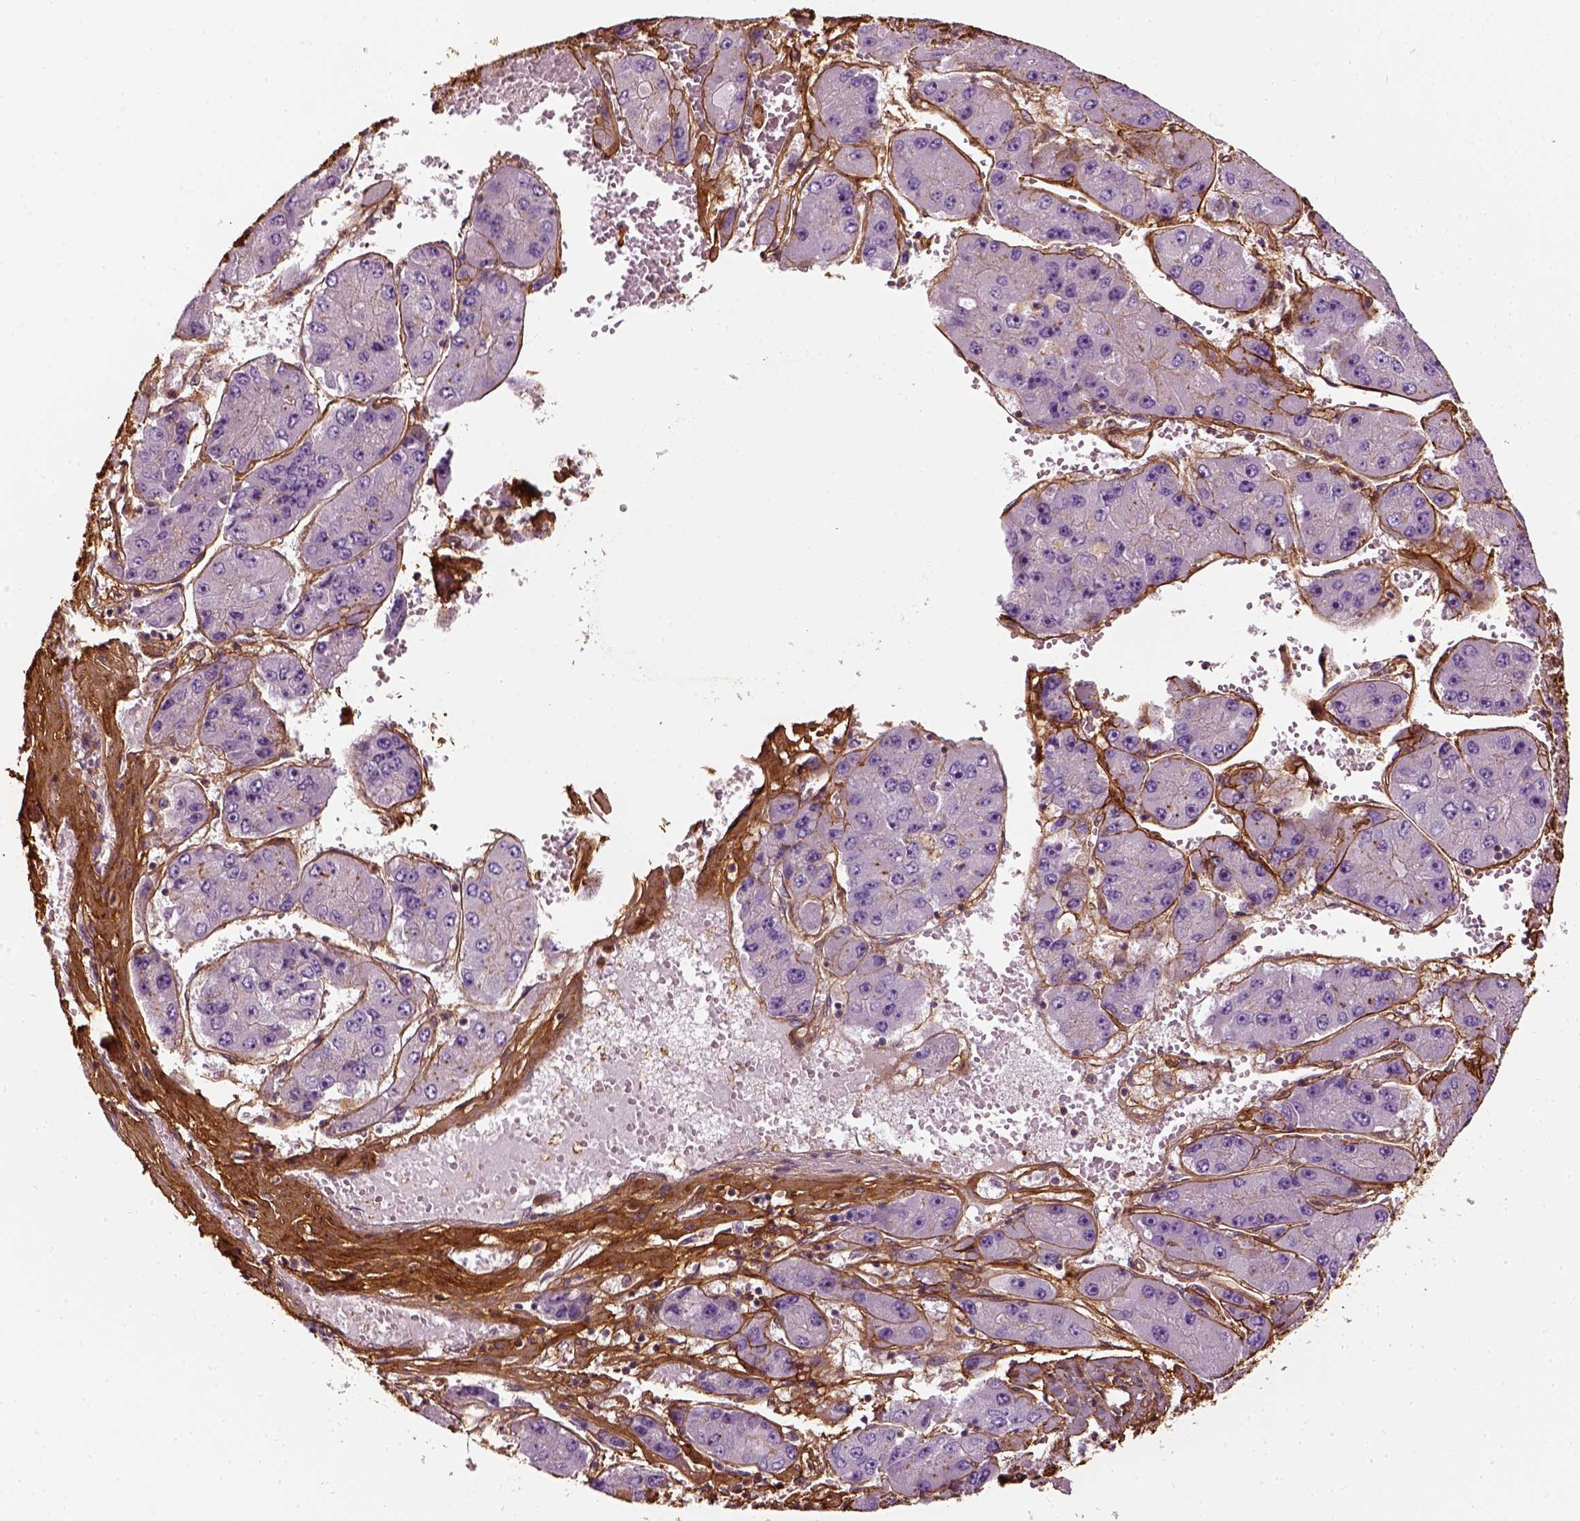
{"staining": {"intensity": "negative", "quantity": "none", "location": "none"}, "tissue": "liver cancer", "cell_type": "Tumor cells", "image_type": "cancer", "snomed": [{"axis": "morphology", "description": "Carcinoma, Hepatocellular, NOS"}, {"axis": "topography", "description": "Liver"}], "caption": "Liver cancer (hepatocellular carcinoma) was stained to show a protein in brown. There is no significant positivity in tumor cells.", "gene": "COL6A2", "patient": {"sex": "female", "age": 61}}